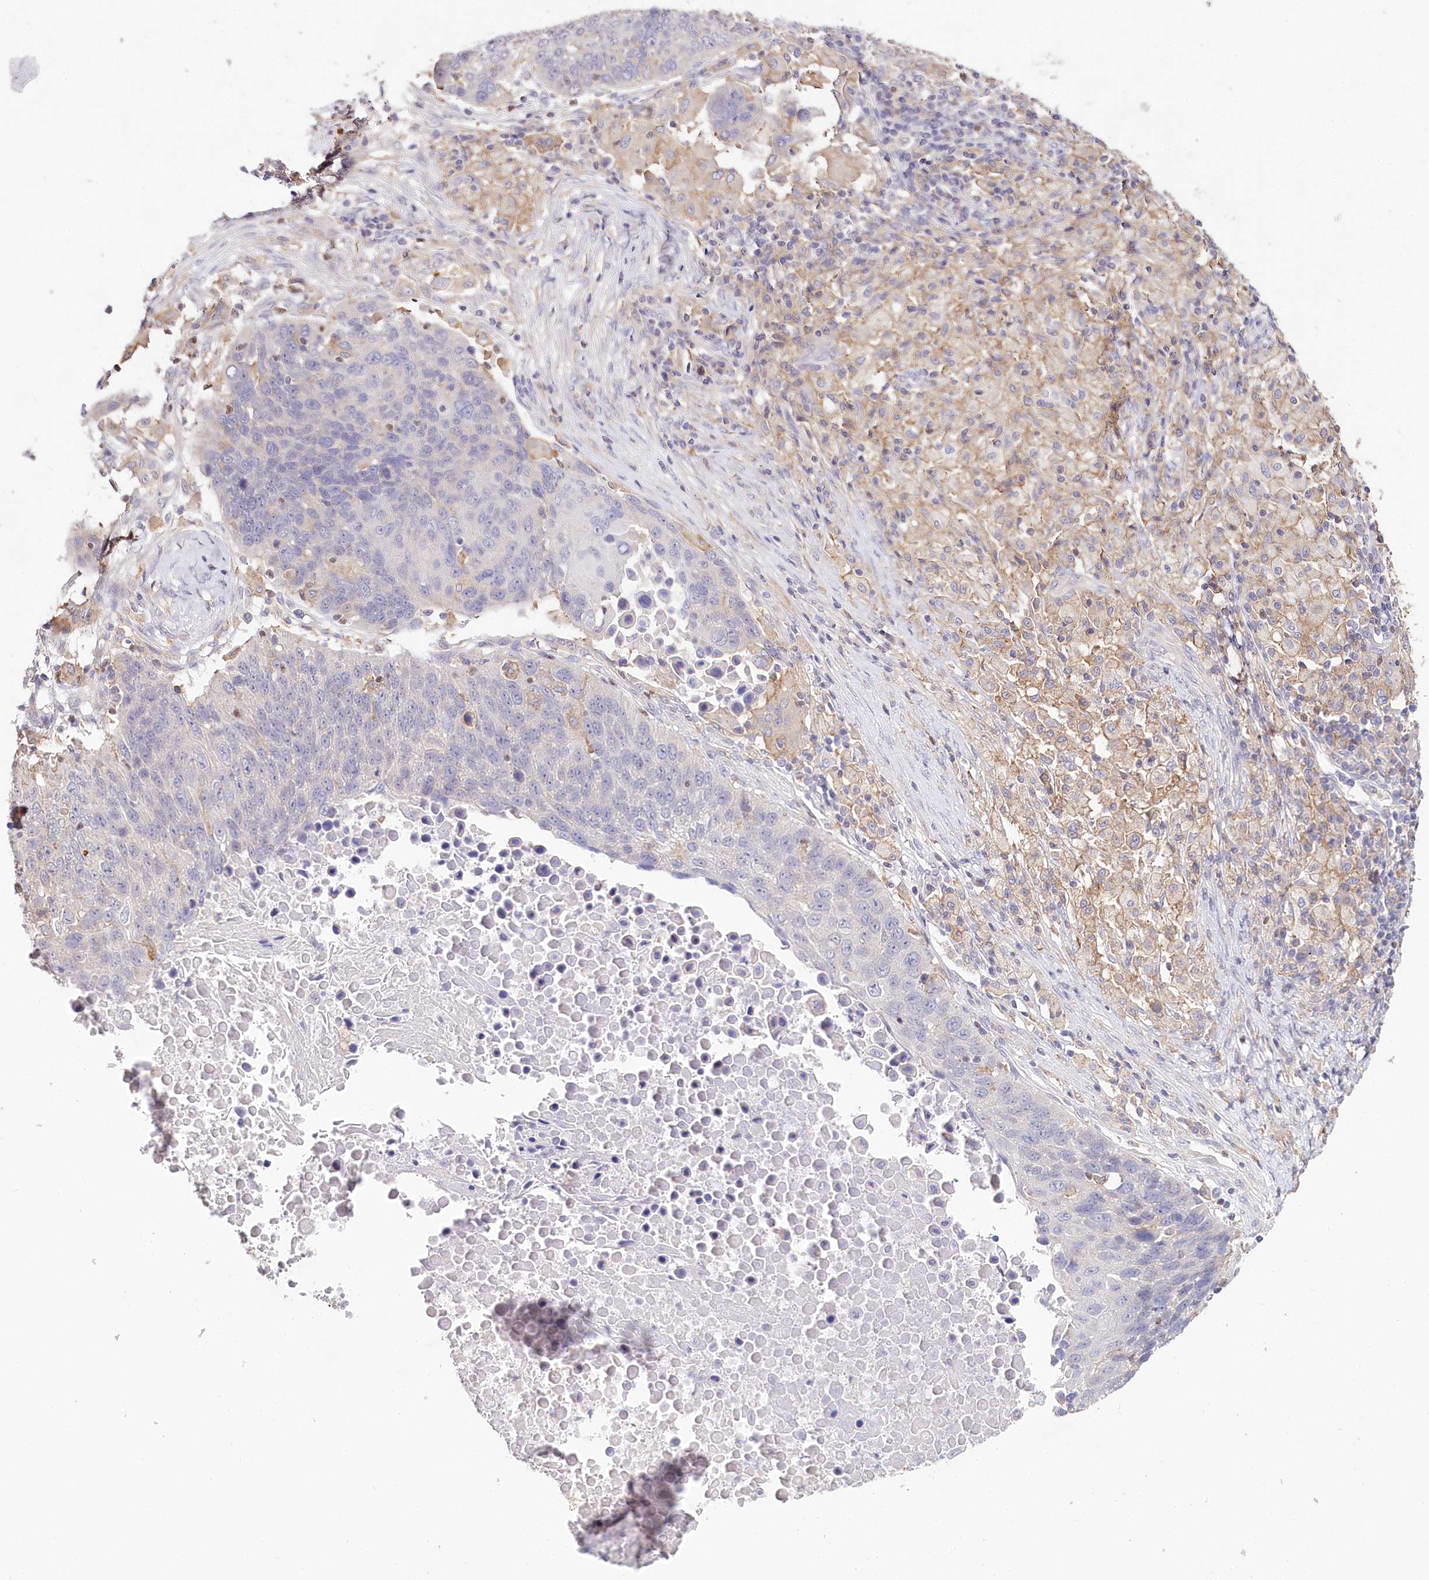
{"staining": {"intensity": "negative", "quantity": "none", "location": "none"}, "tissue": "lung cancer", "cell_type": "Tumor cells", "image_type": "cancer", "snomed": [{"axis": "morphology", "description": "Normal tissue, NOS"}, {"axis": "morphology", "description": "Squamous cell carcinoma, NOS"}, {"axis": "topography", "description": "Lymph node"}, {"axis": "topography", "description": "Lung"}], "caption": "DAB (3,3'-diaminobenzidine) immunohistochemical staining of lung cancer reveals no significant staining in tumor cells.", "gene": "DAPK1", "patient": {"sex": "male", "age": 66}}